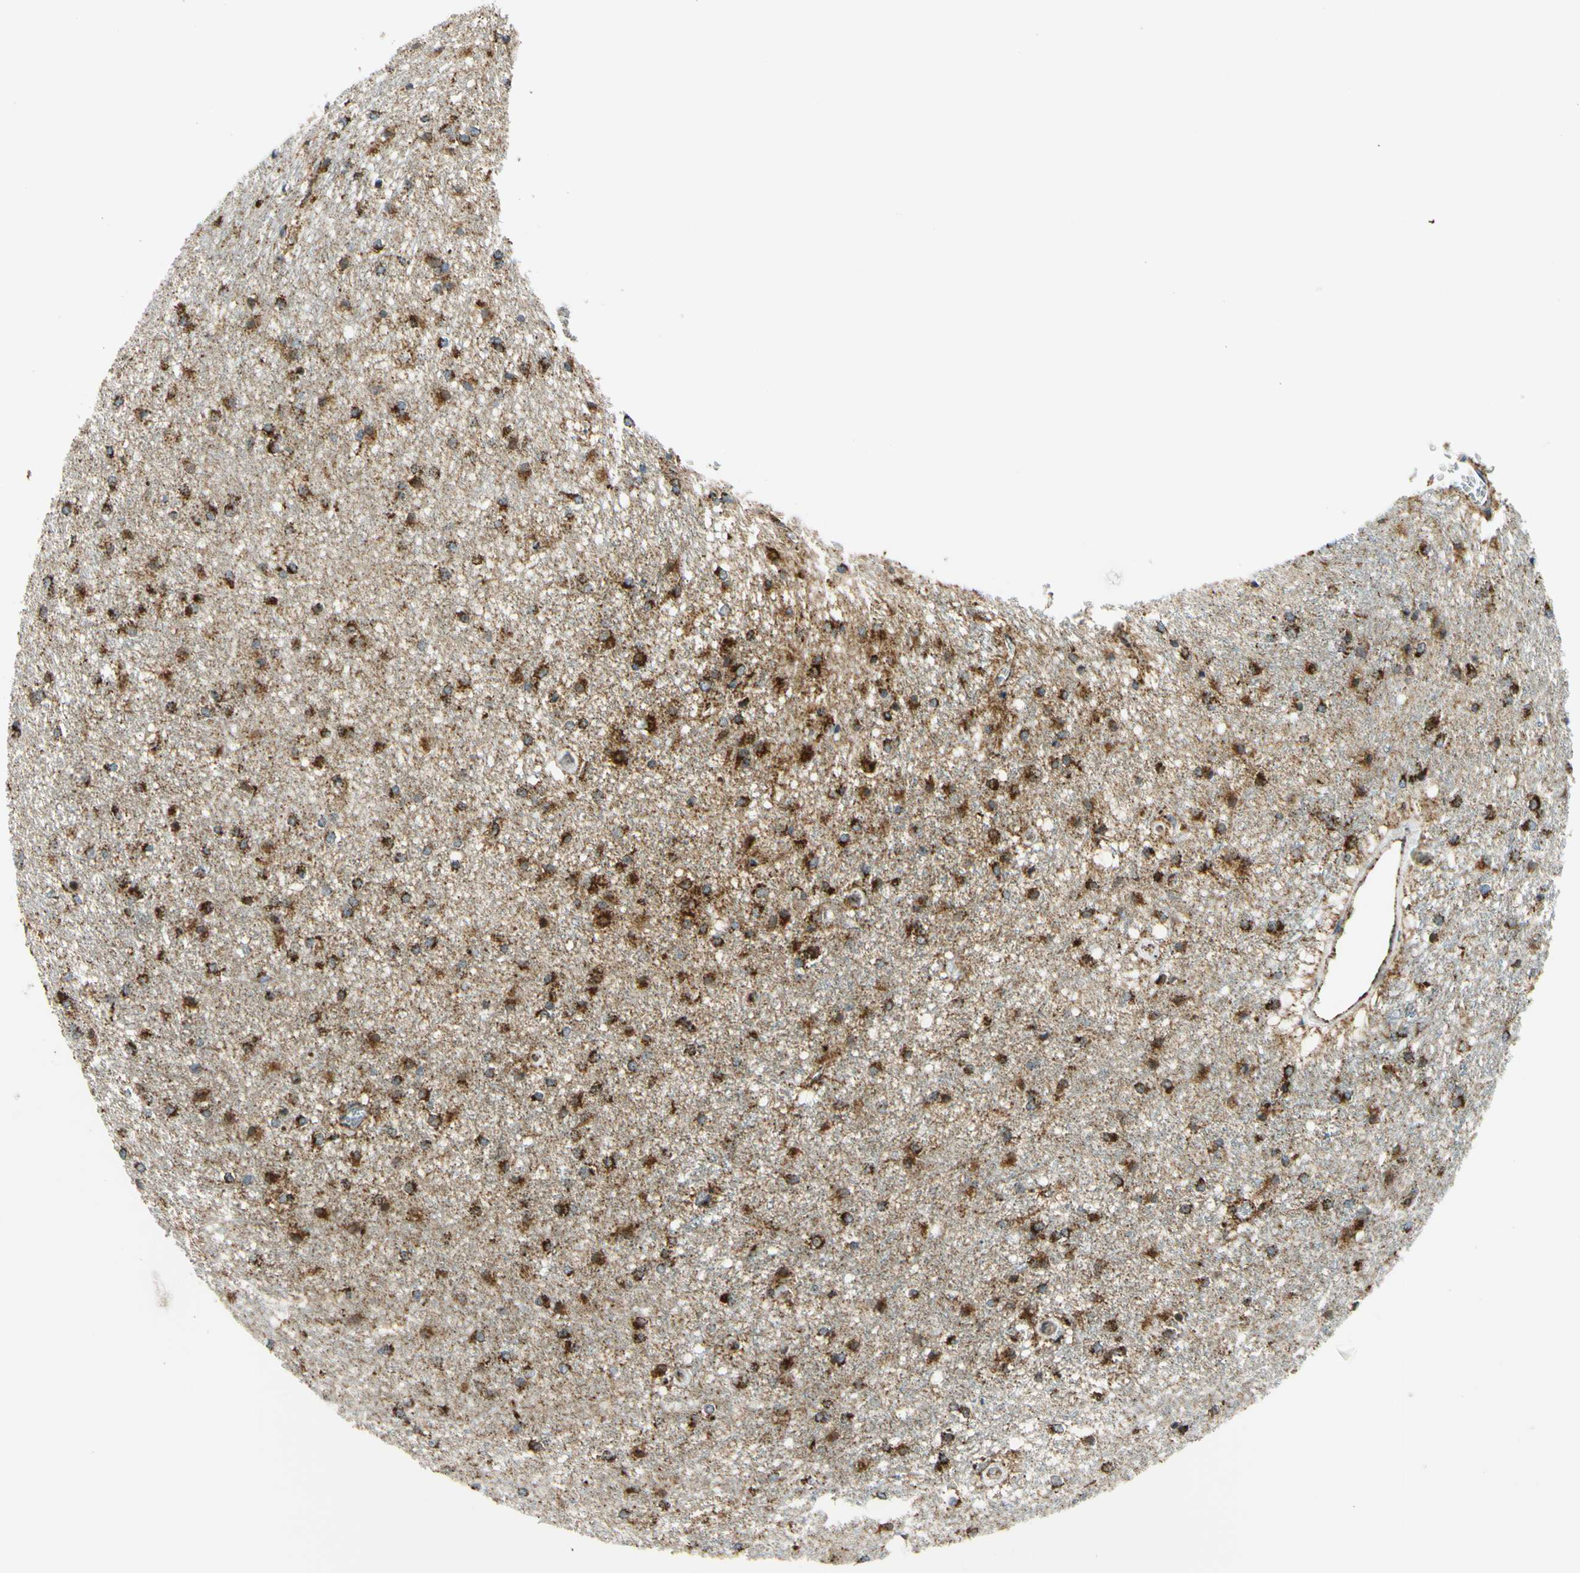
{"staining": {"intensity": "strong", "quantity": ">75%", "location": "cytoplasmic/membranous"}, "tissue": "caudate", "cell_type": "Glial cells", "image_type": "normal", "snomed": [{"axis": "morphology", "description": "Normal tissue, NOS"}, {"axis": "topography", "description": "Lateral ventricle wall"}], "caption": "Approximately >75% of glial cells in benign human caudate demonstrate strong cytoplasmic/membranous protein positivity as visualized by brown immunohistochemical staining.", "gene": "MAVS", "patient": {"sex": "female", "age": 19}}